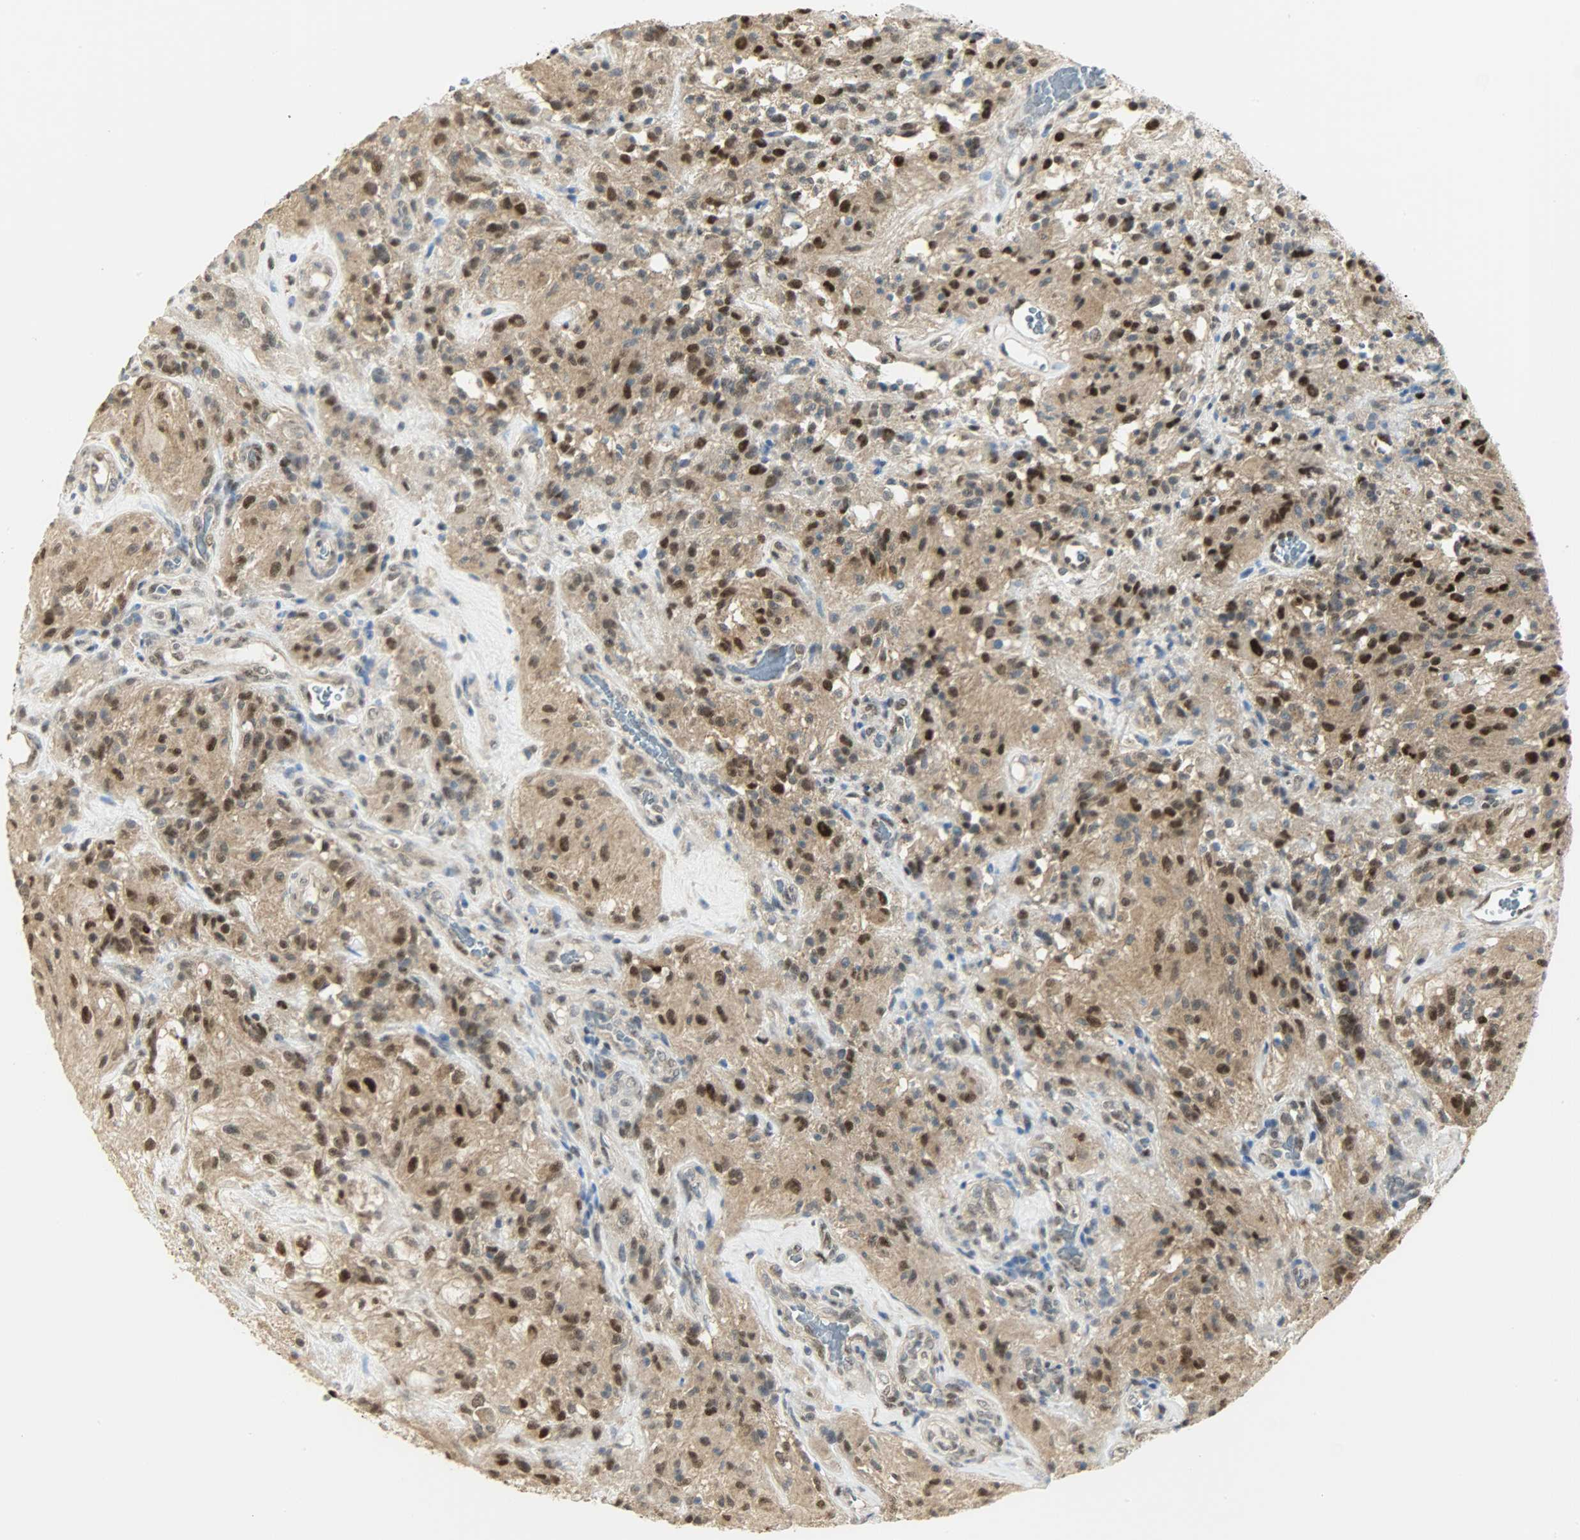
{"staining": {"intensity": "strong", "quantity": "25%-75%", "location": "nuclear"}, "tissue": "glioma", "cell_type": "Tumor cells", "image_type": "cancer", "snomed": [{"axis": "morphology", "description": "Normal tissue, NOS"}, {"axis": "morphology", "description": "Glioma, malignant, High grade"}, {"axis": "topography", "description": "Cerebral cortex"}], "caption": "IHC of human malignant glioma (high-grade) shows high levels of strong nuclear positivity in approximately 25%-75% of tumor cells.", "gene": "NPEPL1", "patient": {"sex": "male", "age": 56}}